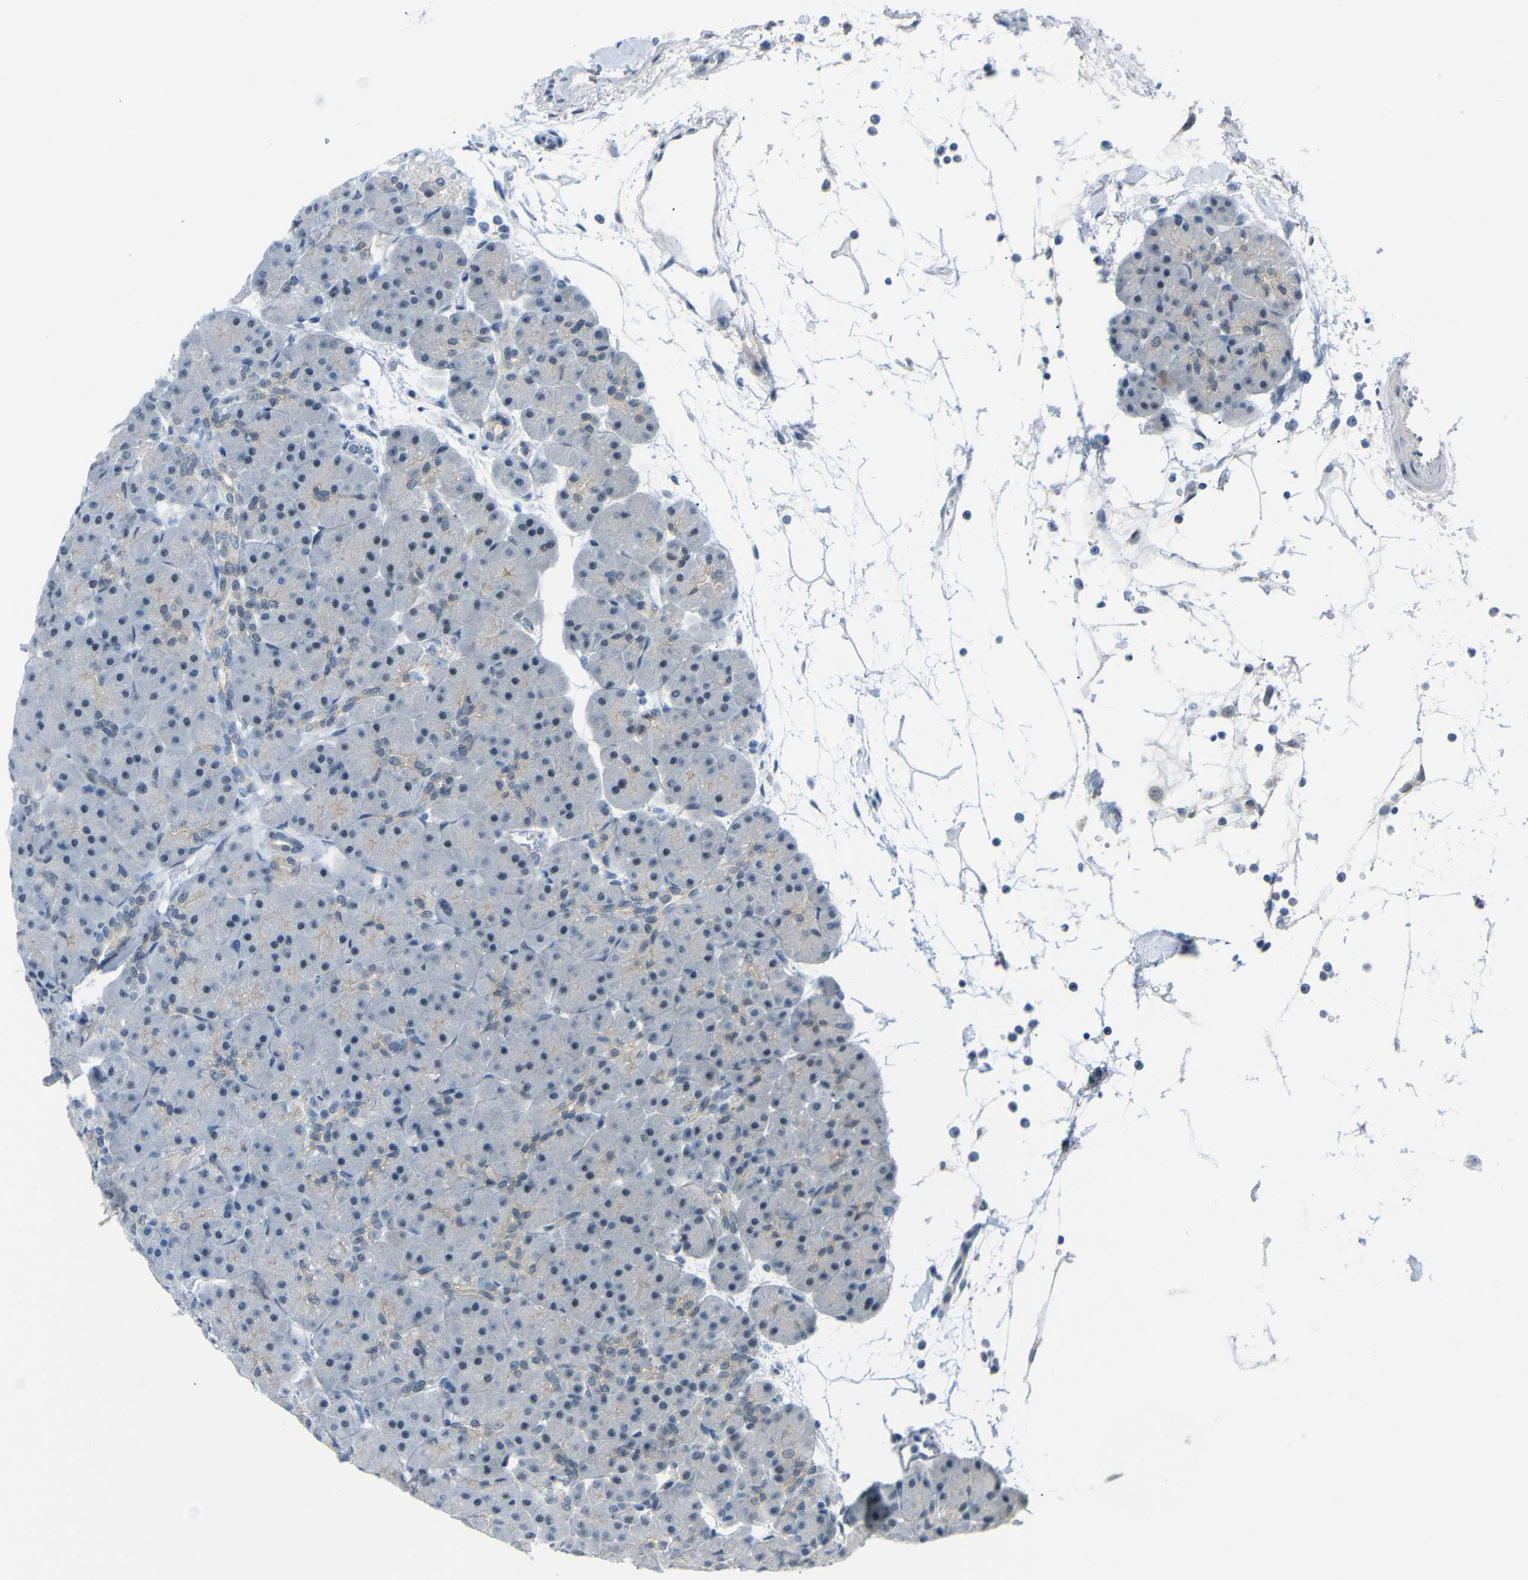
{"staining": {"intensity": "moderate", "quantity": "25%-75%", "location": "cytoplasmic/membranous"}, "tissue": "pancreas", "cell_type": "Exocrine glandular cells", "image_type": "normal", "snomed": [{"axis": "morphology", "description": "Normal tissue, NOS"}, {"axis": "topography", "description": "Pancreas"}], "caption": "The histopathology image exhibits a brown stain indicating the presence of a protein in the cytoplasmic/membranous of exocrine glandular cells in pancreas.", "gene": "GPR158", "patient": {"sex": "male", "age": 66}}